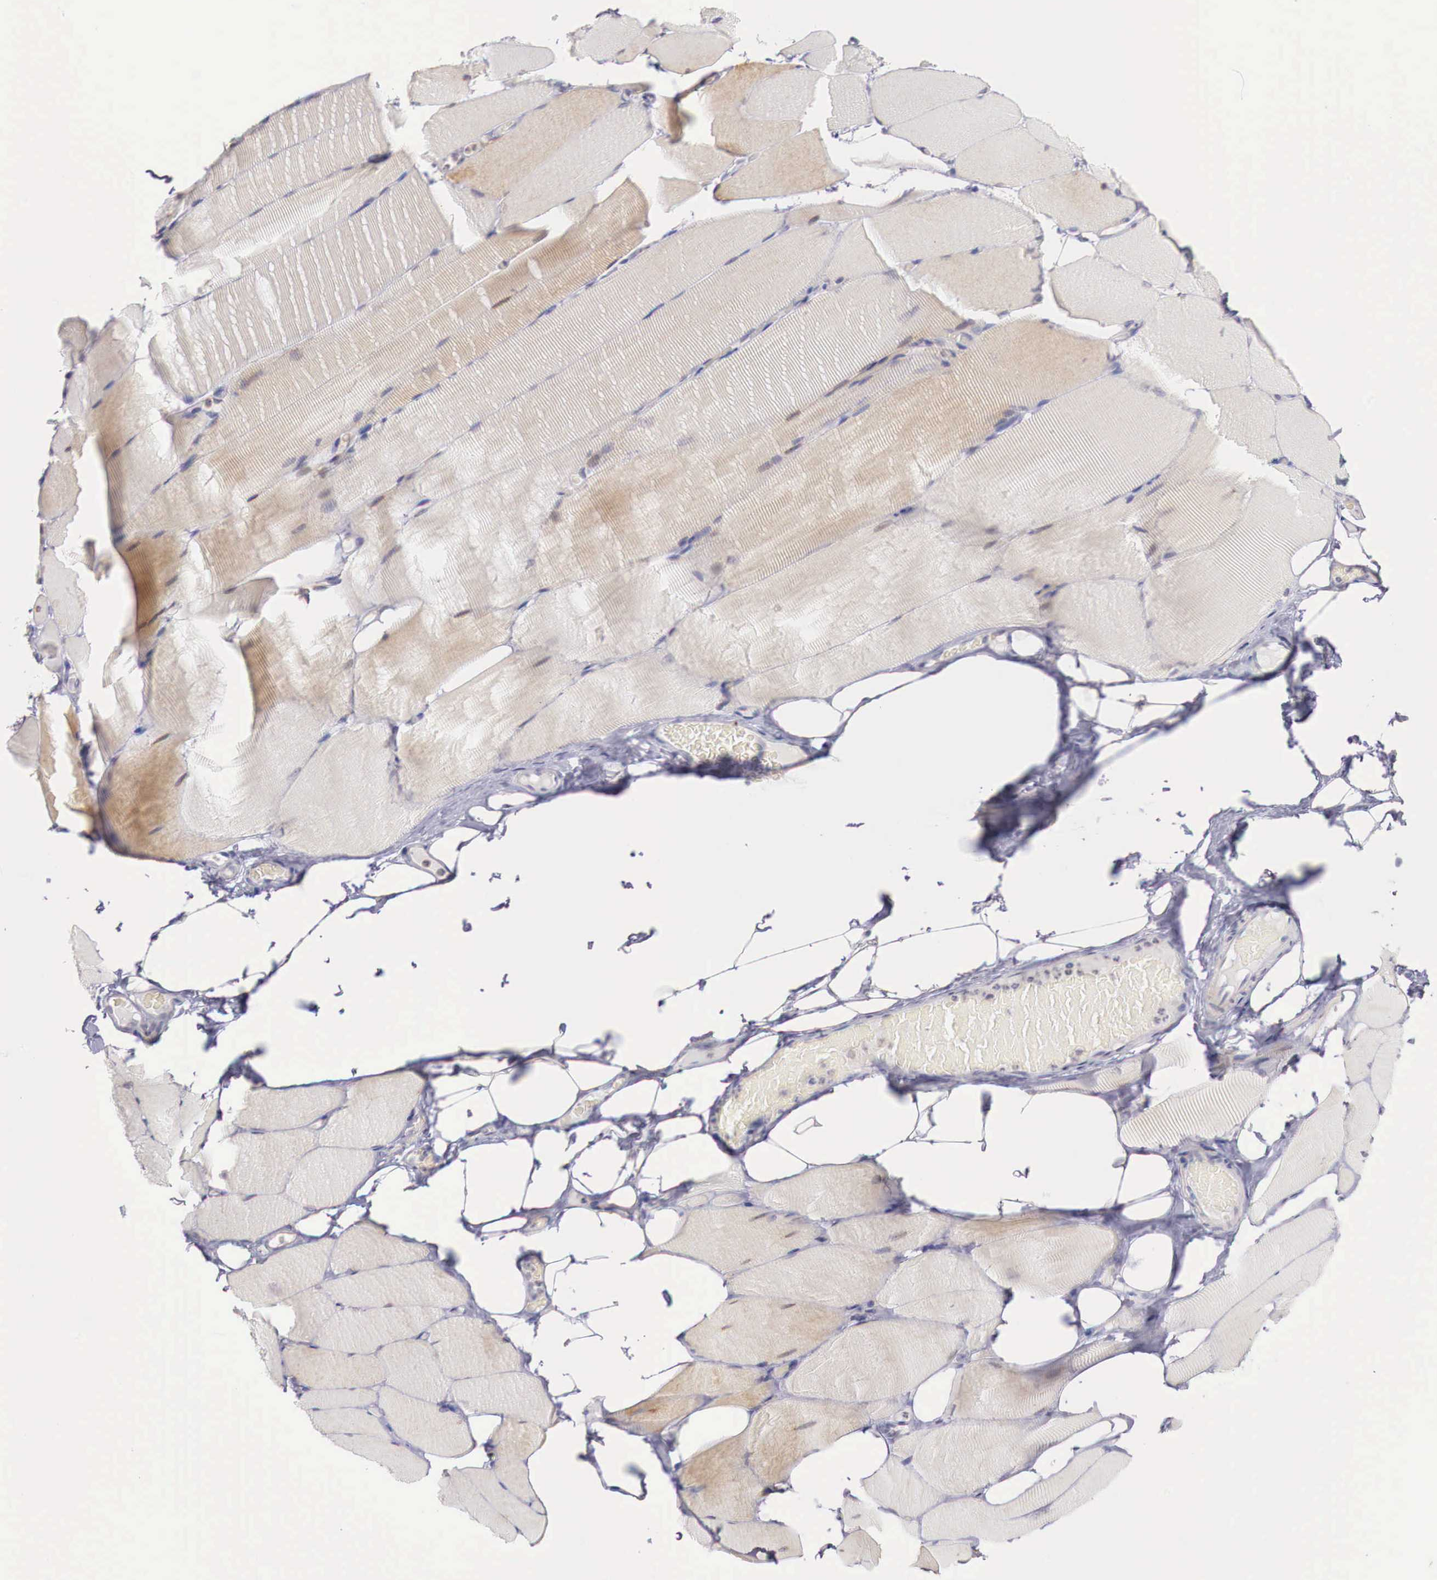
{"staining": {"intensity": "weak", "quantity": "25%-75%", "location": "cytoplasmic/membranous"}, "tissue": "skeletal muscle", "cell_type": "Myocytes", "image_type": "normal", "snomed": [{"axis": "morphology", "description": "Normal tissue, NOS"}, {"axis": "topography", "description": "Skeletal muscle"}, {"axis": "topography", "description": "Parathyroid gland"}], "caption": "Unremarkable skeletal muscle demonstrates weak cytoplasmic/membranous expression in approximately 25%-75% of myocytes, visualized by immunohistochemistry. Ihc stains the protein of interest in brown and the nuclei are stained blue.", "gene": "TRIM13", "patient": {"sex": "female", "age": 37}}